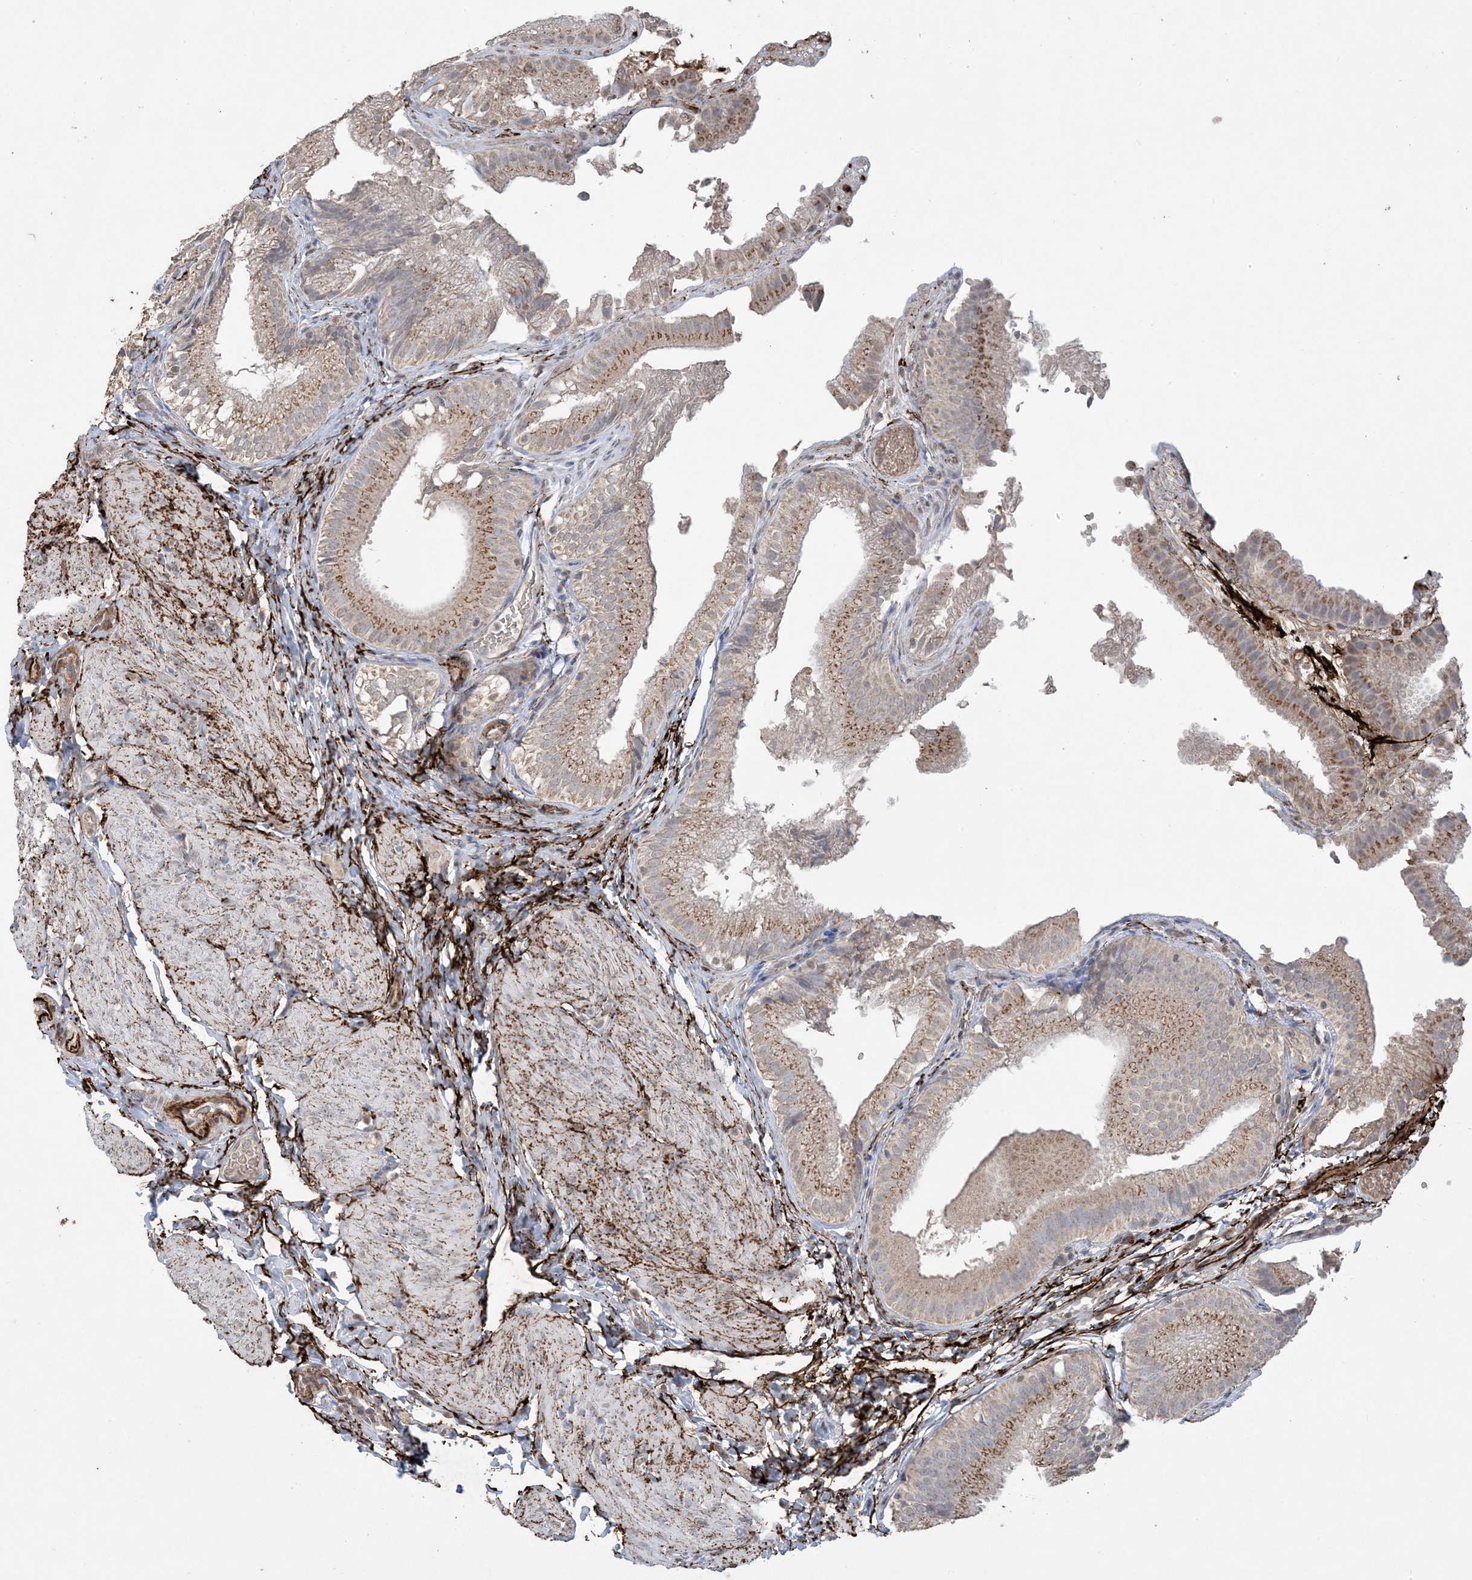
{"staining": {"intensity": "moderate", "quantity": ">75%", "location": "cytoplasmic/membranous"}, "tissue": "gallbladder", "cell_type": "Glandular cells", "image_type": "normal", "snomed": [{"axis": "morphology", "description": "Normal tissue, NOS"}, {"axis": "topography", "description": "Gallbladder"}], "caption": "Immunohistochemistry micrograph of normal gallbladder: human gallbladder stained using immunohistochemistry shows medium levels of moderate protein expression localized specifically in the cytoplasmic/membranous of glandular cells, appearing as a cytoplasmic/membranous brown color.", "gene": "XRN1", "patient": {"sex": "female", "age": 30}}